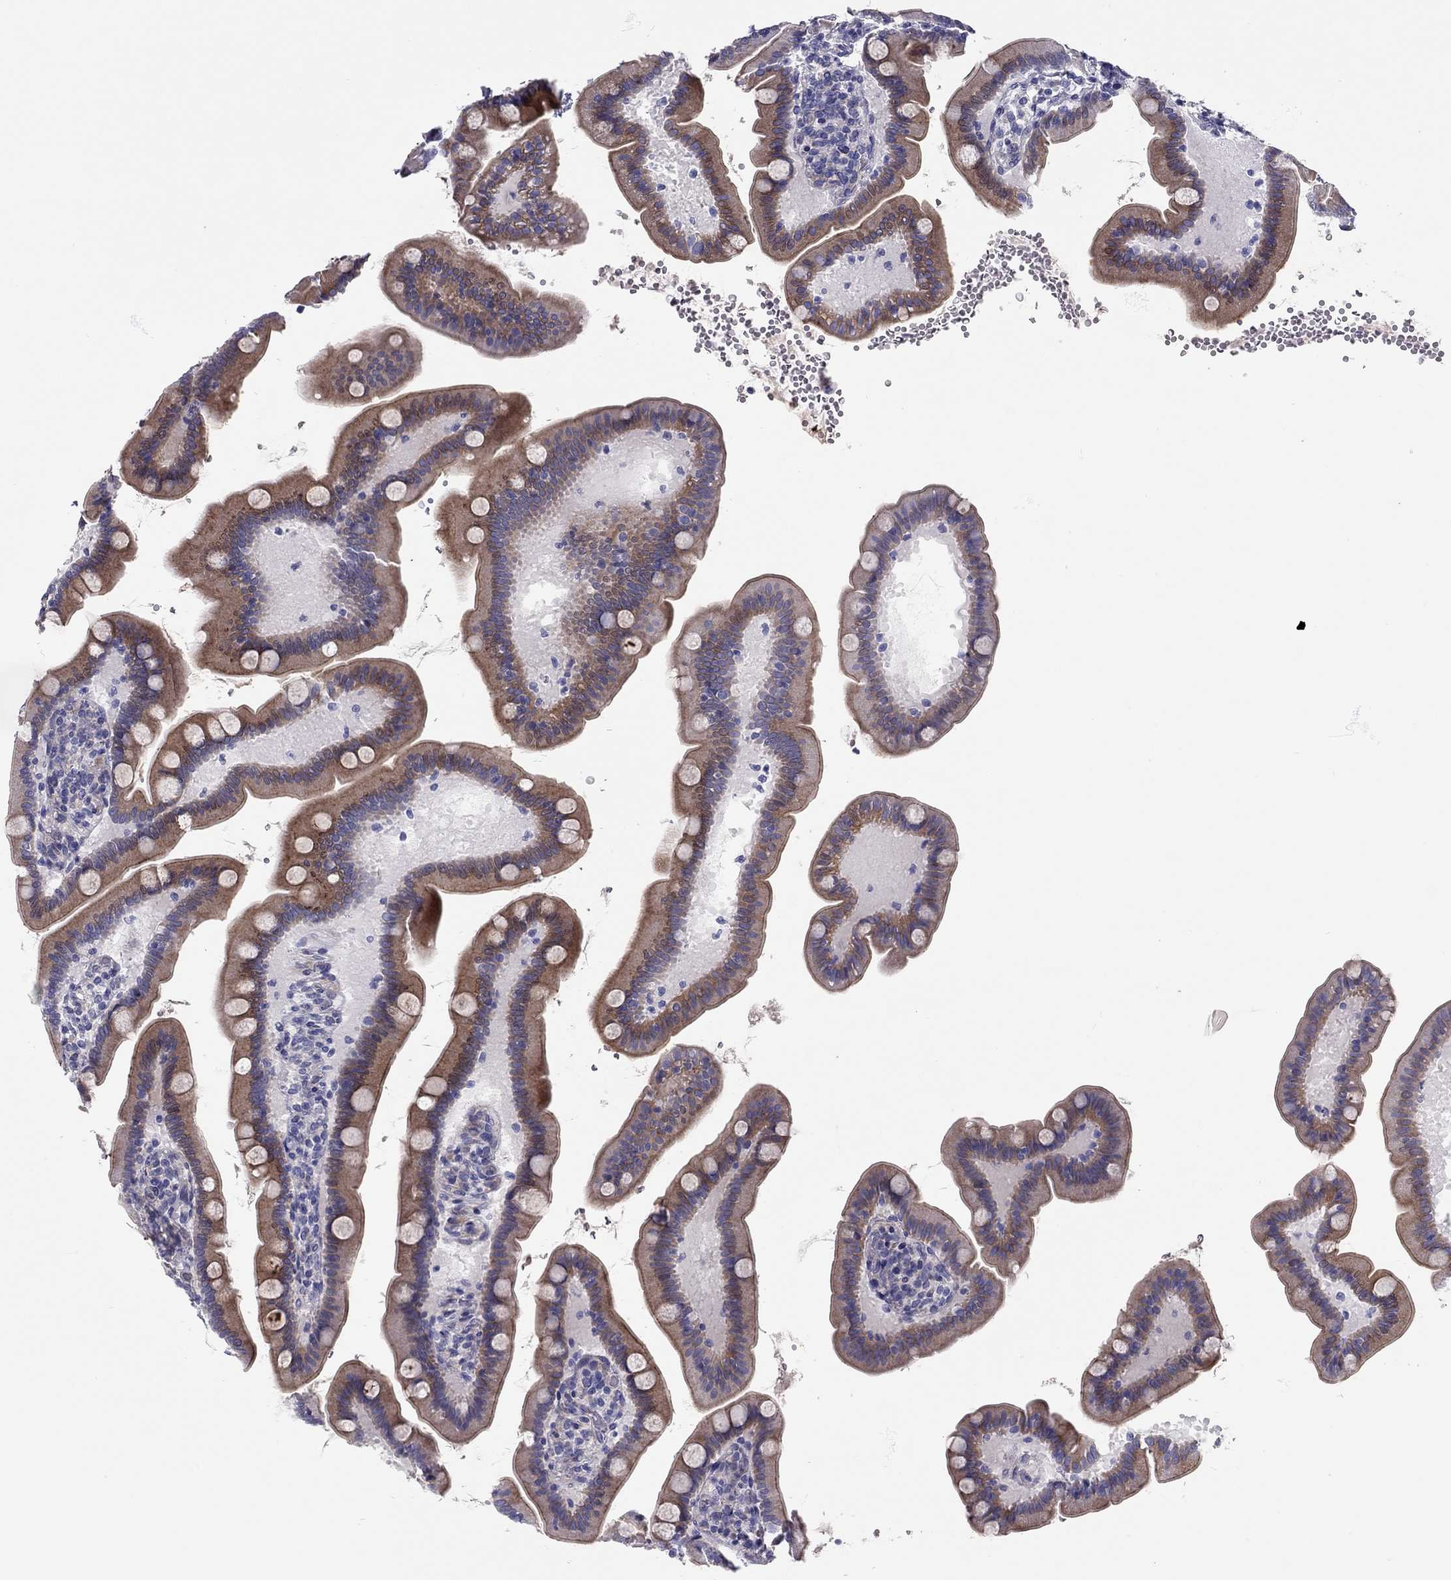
{"staining": {"intensity": "moderate", "quantity": "25%-75%", "location": "cytoplasmic/membranous"}, "tissue": "small intestine", "cell_type": "Glandular cells", "image_type": "normal", "snomed": [{"axis": "morphology", "description": "Normal tissue, NOS"}, {"axis": "topography", "description": "Small intestine"}], "caption": "IHC of unremarkable small intestine demonstrates medium levels of moderate cytoplasmic/membranous staining in about 25%-75% of glandular cells.", "gene": "SCARB1", "patient": {"sex": "male", "age": 66}}